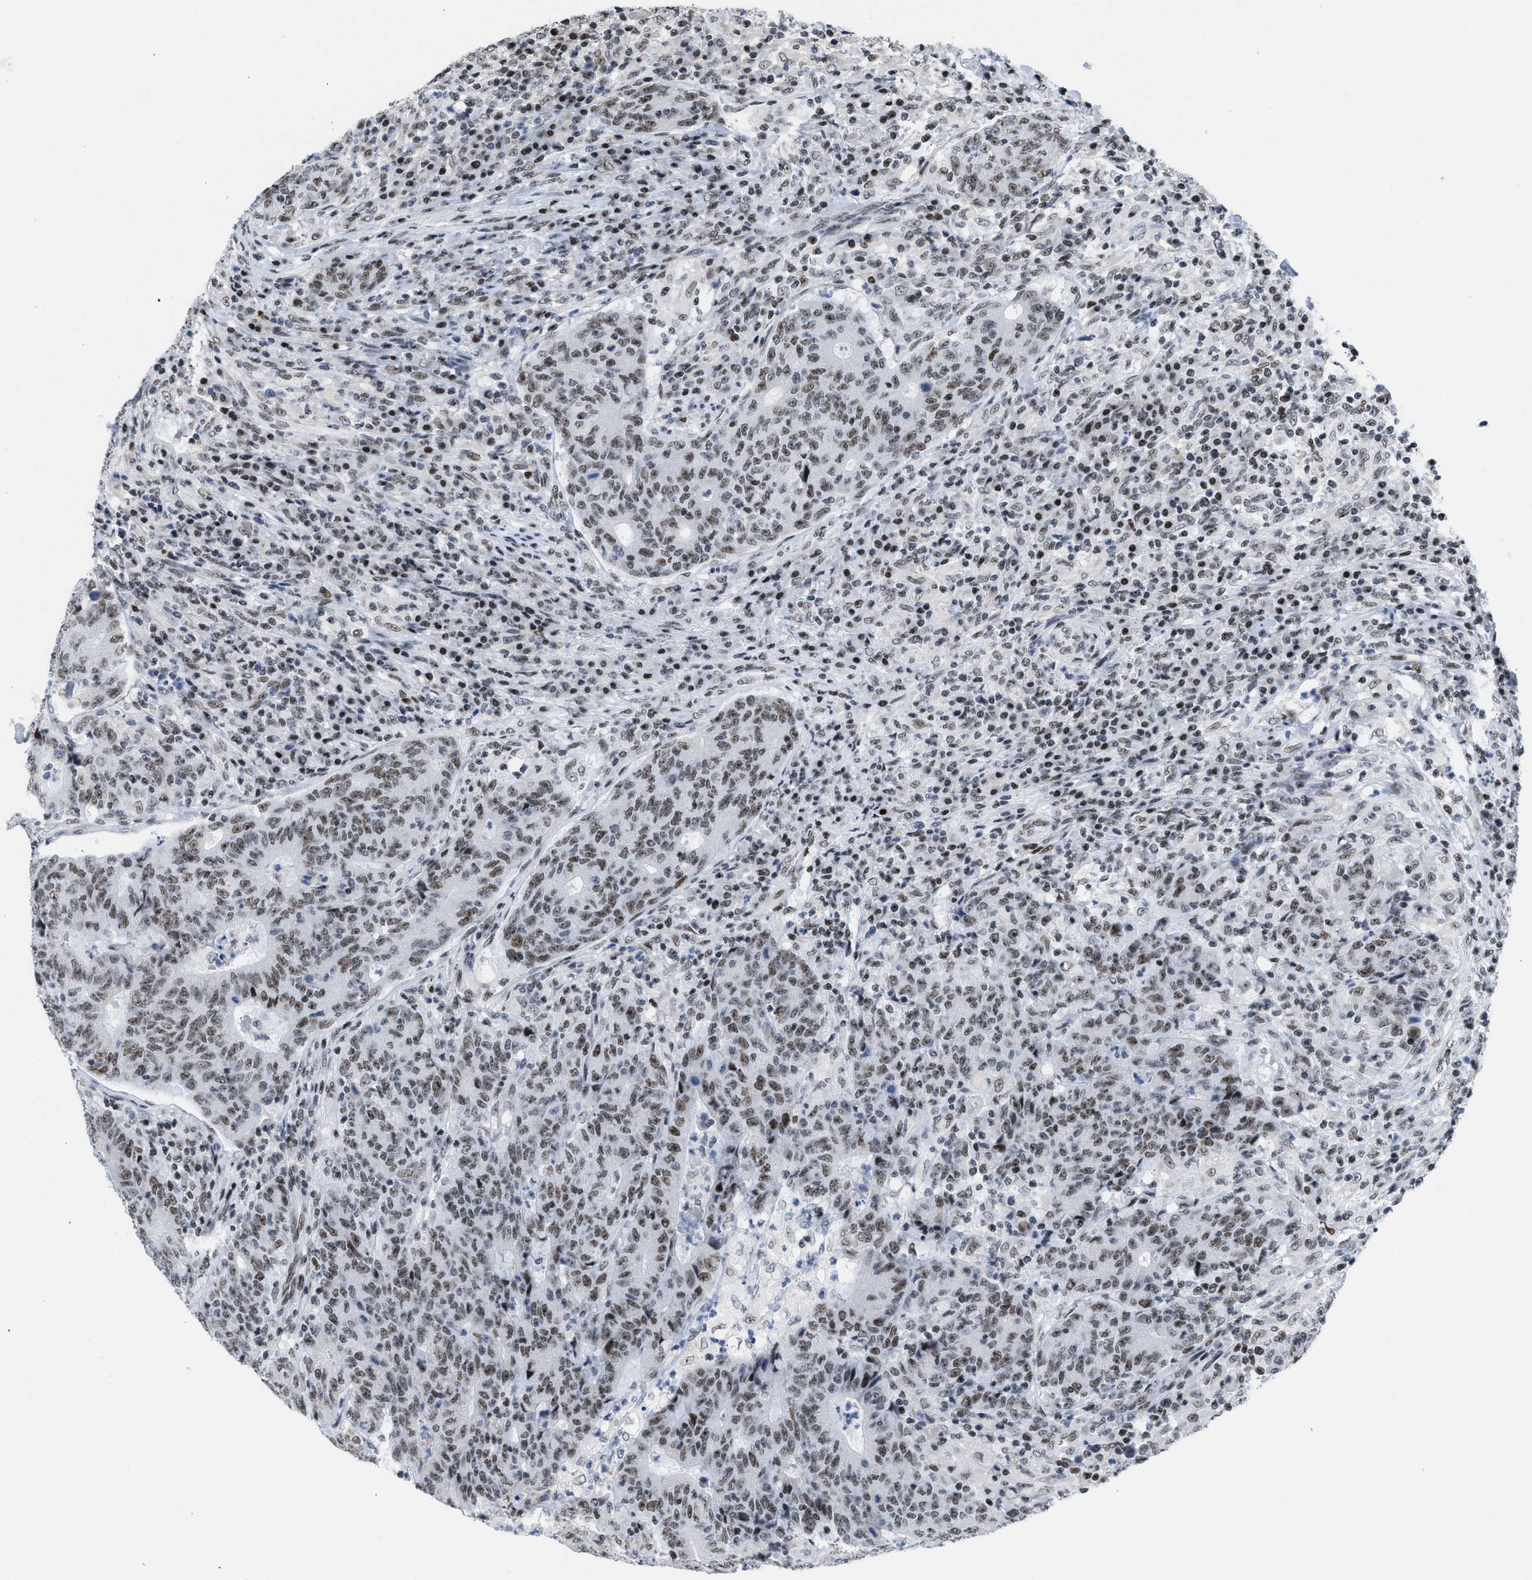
{"staining": {"intensity": "moderate", "quantity": ">75%", "location": "nuclear"}, "tissue": "colorectal cancer", "cell_type": "Tumor cells", "image_type": "cancer", "snomed": [{"axis": "morphology", "description": "Normal tissue, NOS"}, {"axis": "morphology", "description": "Adenocarcinoma, NOS"}, {"axis": "topography", "description": "Colon"}], "caption": "Immunohistochemical staining of human colorectal adenocarcinoma shows moderate nuclear protein expression in about >75% of tumor cells. Nuclei are stained in blue.", "gene": "TERF2IP", "patient": {"sex": "female", "age": 75}}